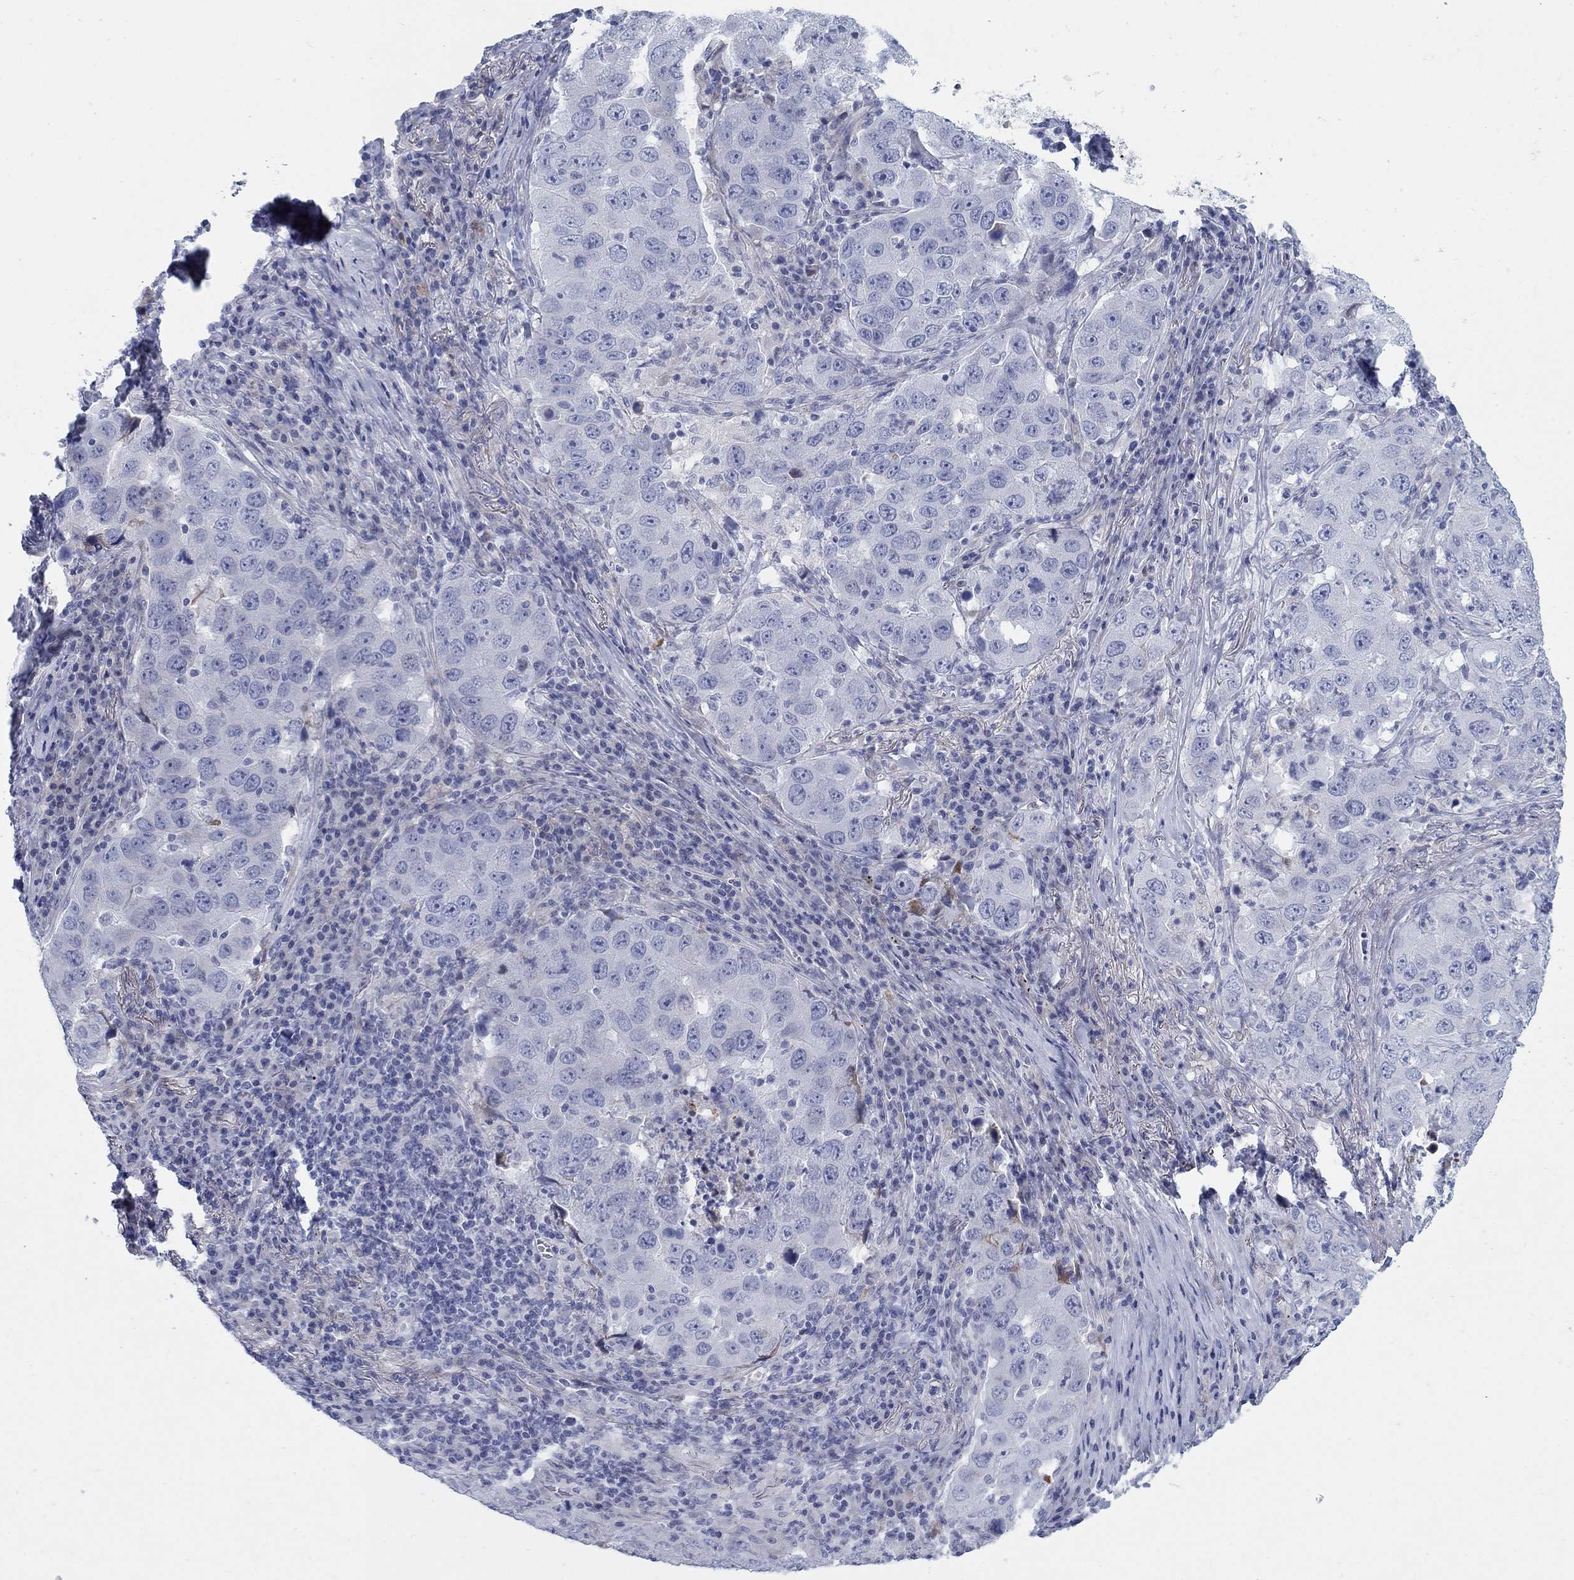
{"staining": {"intensity": "negative", "quantity": "none", "location": "none"}, "tissue": "lung cancer", "cell_type": "Tumor cells", "image_type": "cancer", "snomed": [{"axis": "morphology", "description": "Adenocarcinoma, NOS"}, {"axis": "topography", "description": "Lung"}], "caption": "There is no significant expression in tumor cells of lung adenocarcinoma. (DAB (3,3'-diaminobenzidine) immunohistochemistry visualized using brightfield microscopy, high magnification).", "gene": "HEATR4", "patient": {"sex": "male", "age": 73}}